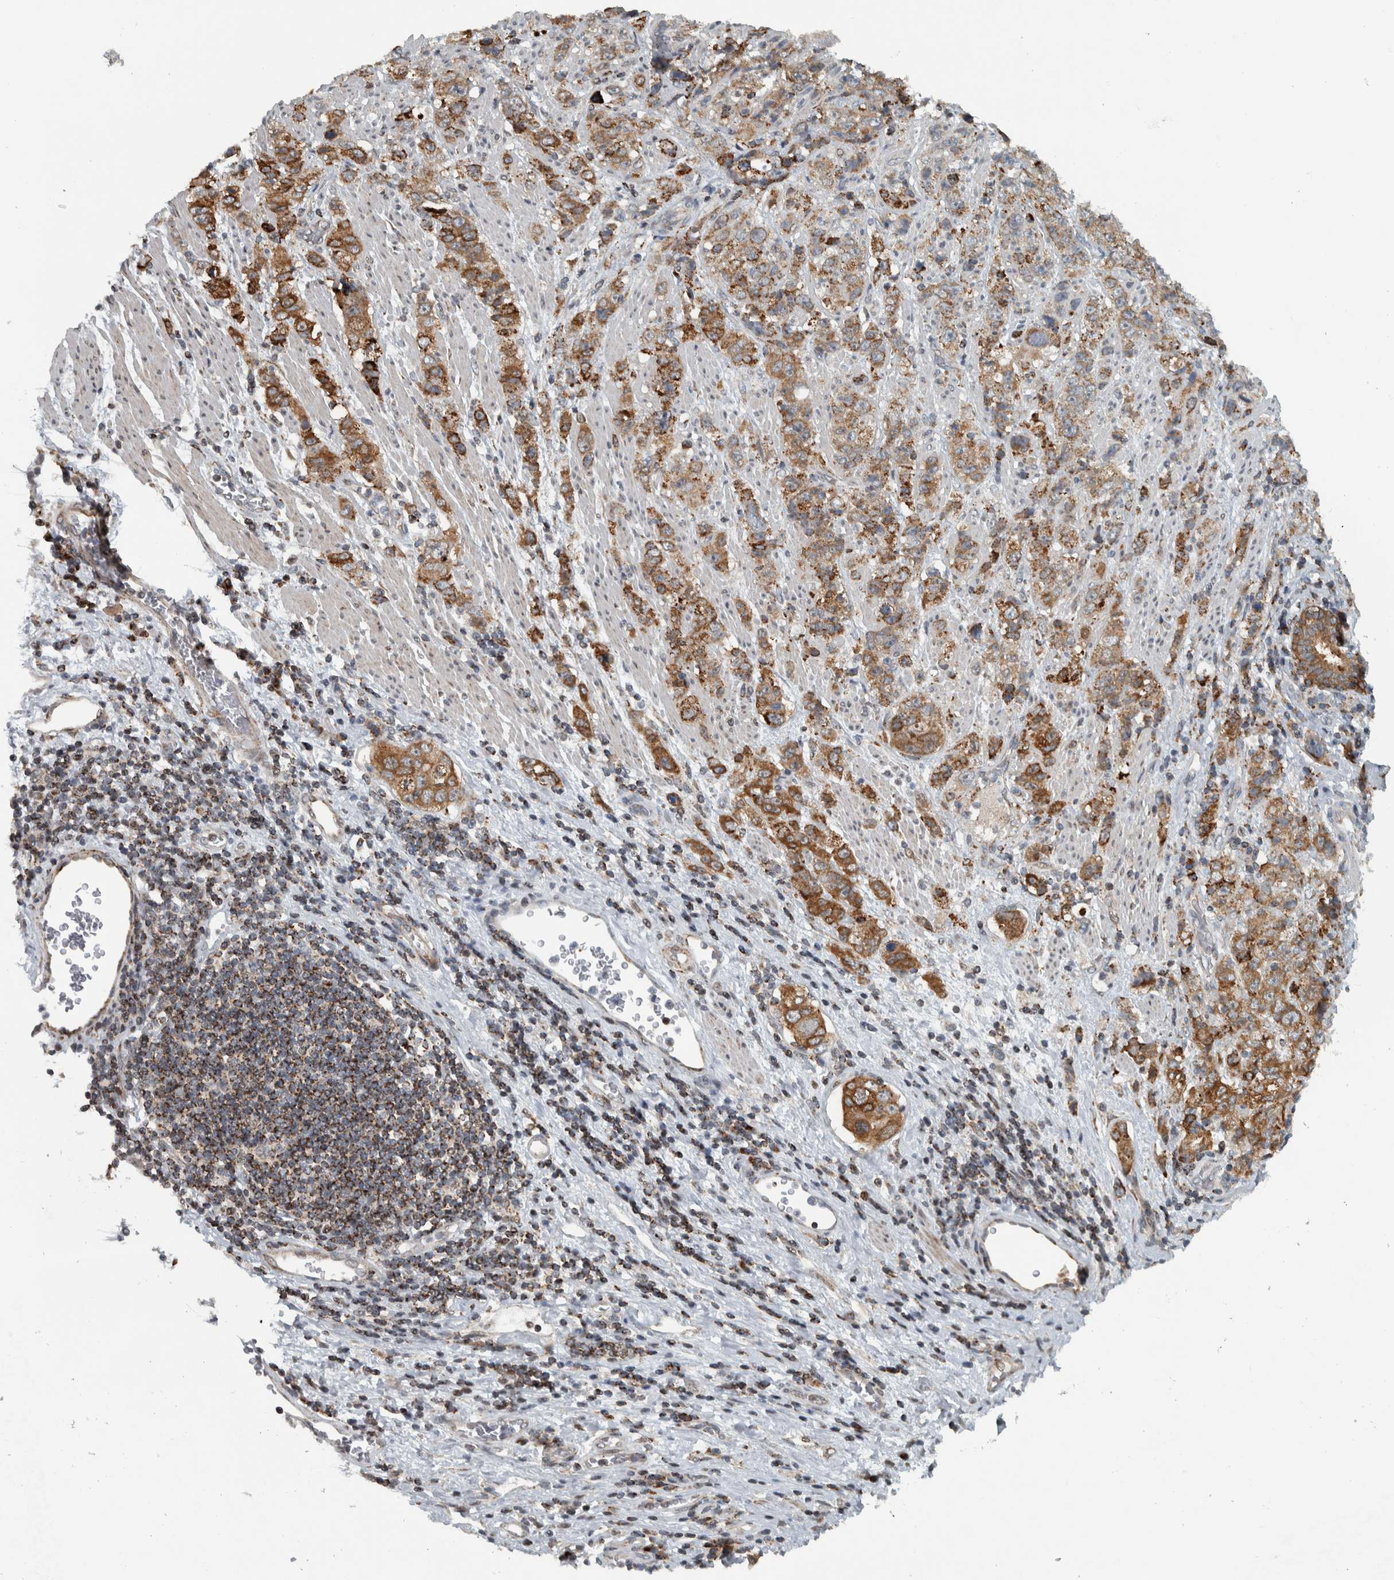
{"staining": {"intensity": "moderate", "quantity": ">75%", "location": "cytoplasmic/membranous"}, "tissue": "stomach cancer", "cell_type": "Tumor cells", "image_type": "cancer", "snomed": [{"axis": "morphology", "description": "Adenocarcinoma, NOS"}, {"axis": "topography", "description": "Stomach"}], "caption": "Immunohistochemistry (IHC) staining of stomach cancer (adenocarcinoma), which exhibits medium levels of moderate cytoplasmic/membranous positivity in about >75% of tumor cells indicating moderate cytoplasmic/membranous protein staining. The staining was performed using DAB (3,3'-diaminobenzidine) (brown) for protein detection and nuclei were counterstained in hematoxylin (blue).", "gene": "PPM1K", "patient": {"sex": "male", "age": 48}}